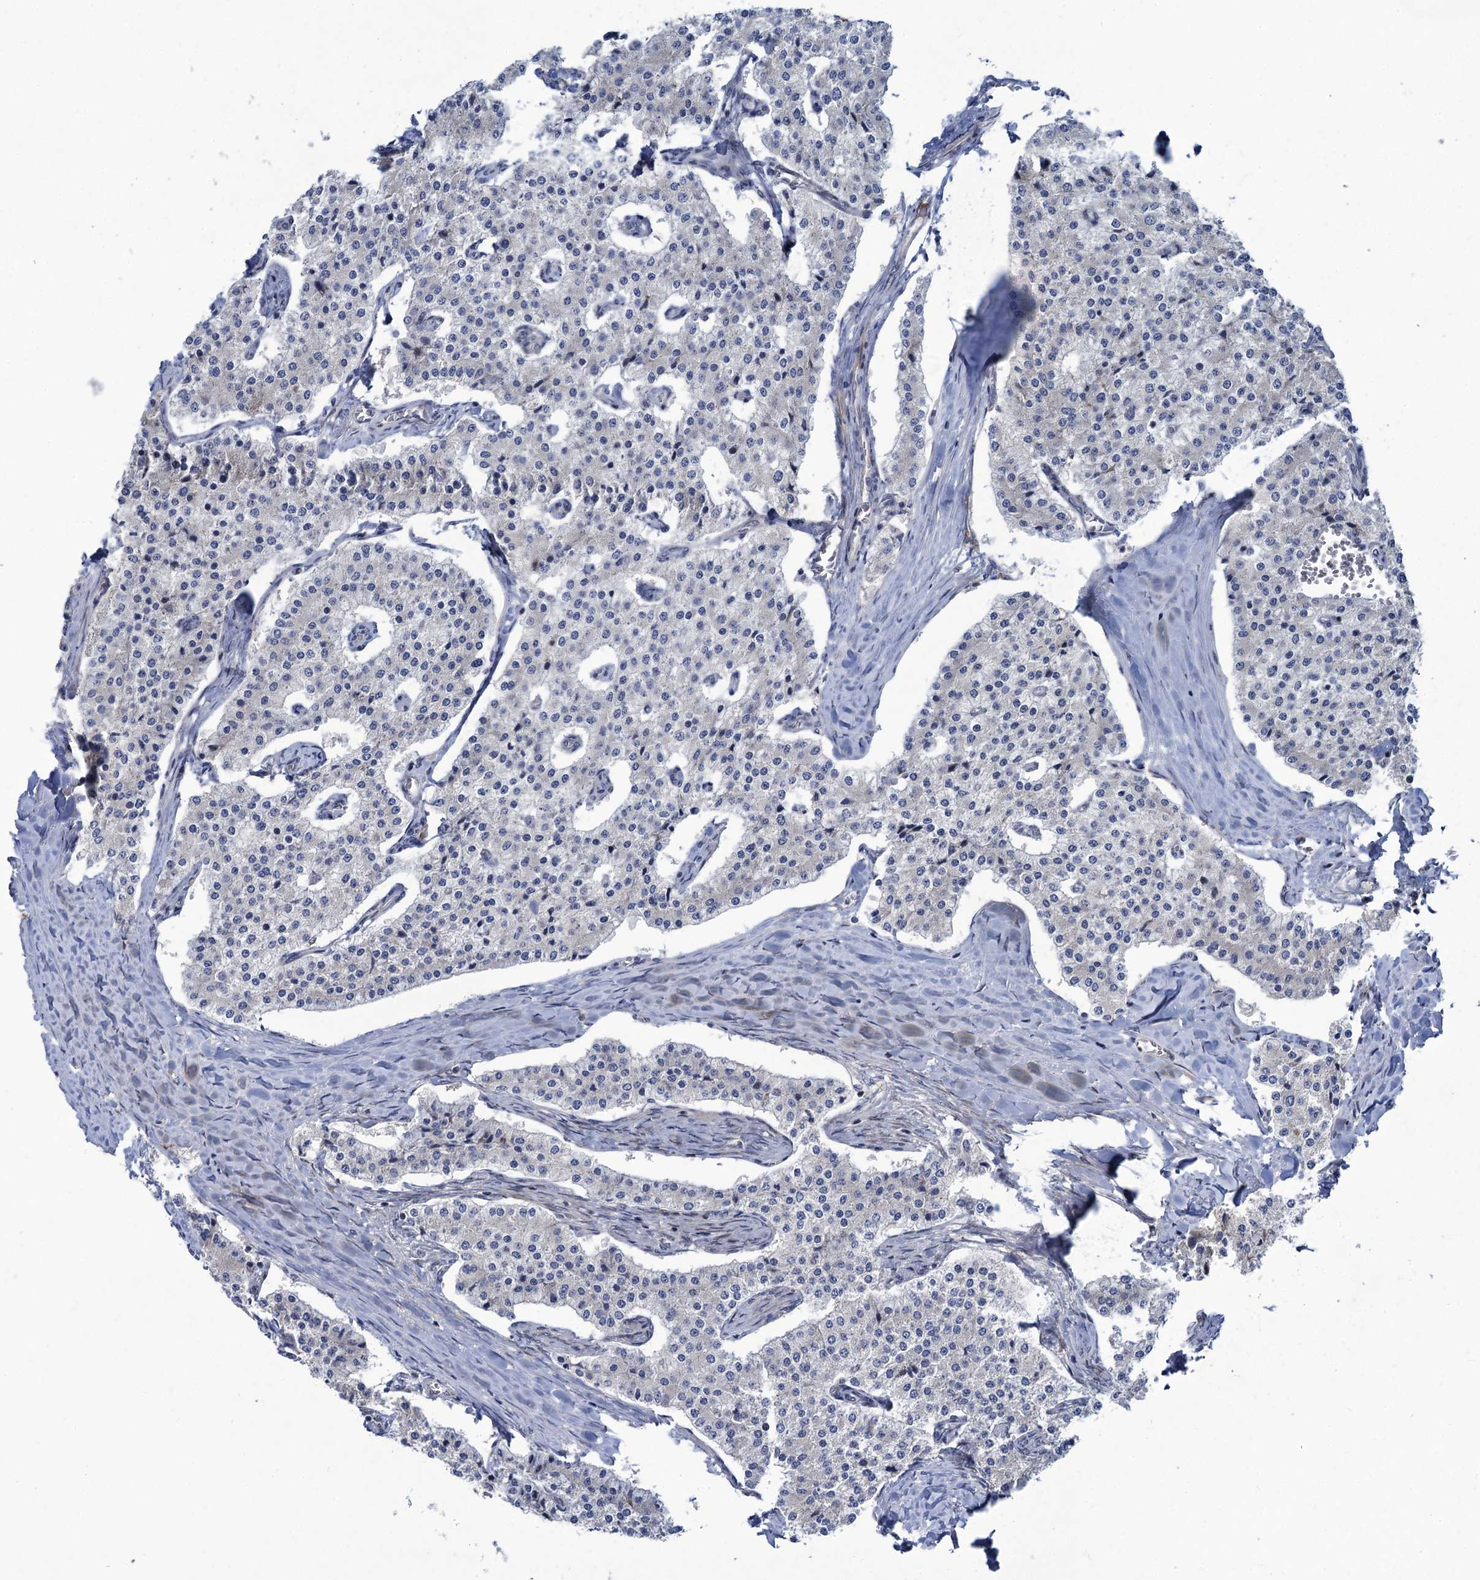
{"staining": {"intensity": "negative", "quantity": "none", "location": "none"}, "tissue": "carcinoid", "cell_type": "Tumor cells", "image_type": "cancer", "snomed": [{"axis": "morphology", "description": "Carcinoid, malignant, NOS"}, {"axis": "topography", "description": "Colon"}], "caption": "Carcinoid was stained to show a protein in brown. There is no significant expression in tumor cells.", "gene": "QPCTL", "patient": {"sex": "female", "age": 52}}